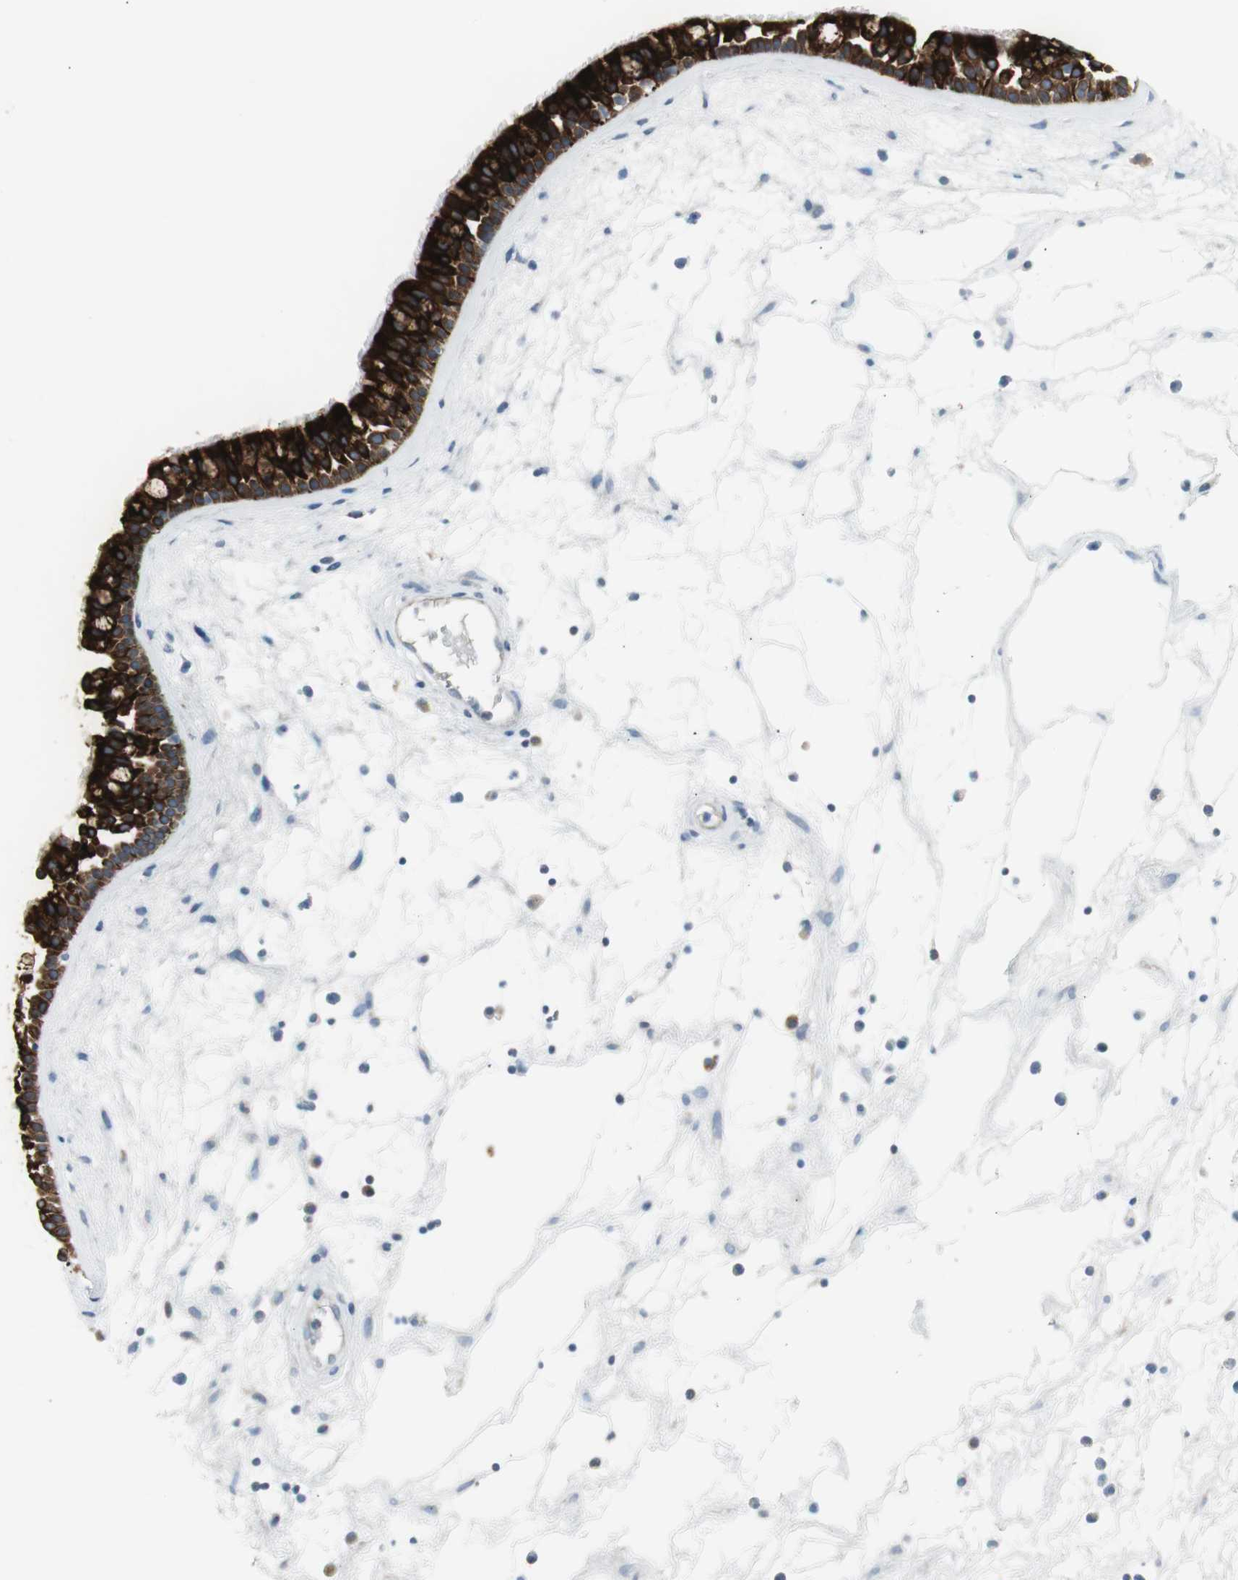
{"staining": {"intensity": "strong", "quantity": ">75%", "location": "cytoplasmic/membranous"}, "tissue": "nasopharynx", "cell_type": "Respiratory epithelial cells", "image_type": "normal", "snomed": [{"axis": "morphology", "description": "Normal tissue, NOS"}, {"axis": "morphology", "description": "Inflammation, NOS"}, {"axis": "topography", "description": "Nasopharynx"}], "caption": "A histopathology image showing strong cytoplasmic/membranous staining in approximately >75% of respiratory epithelial cells in normal nasopharynx, as visualized by brown immunohistochemical staining.", "gene": "AGR2", "patient": {"sex": "male", "age": 48}}